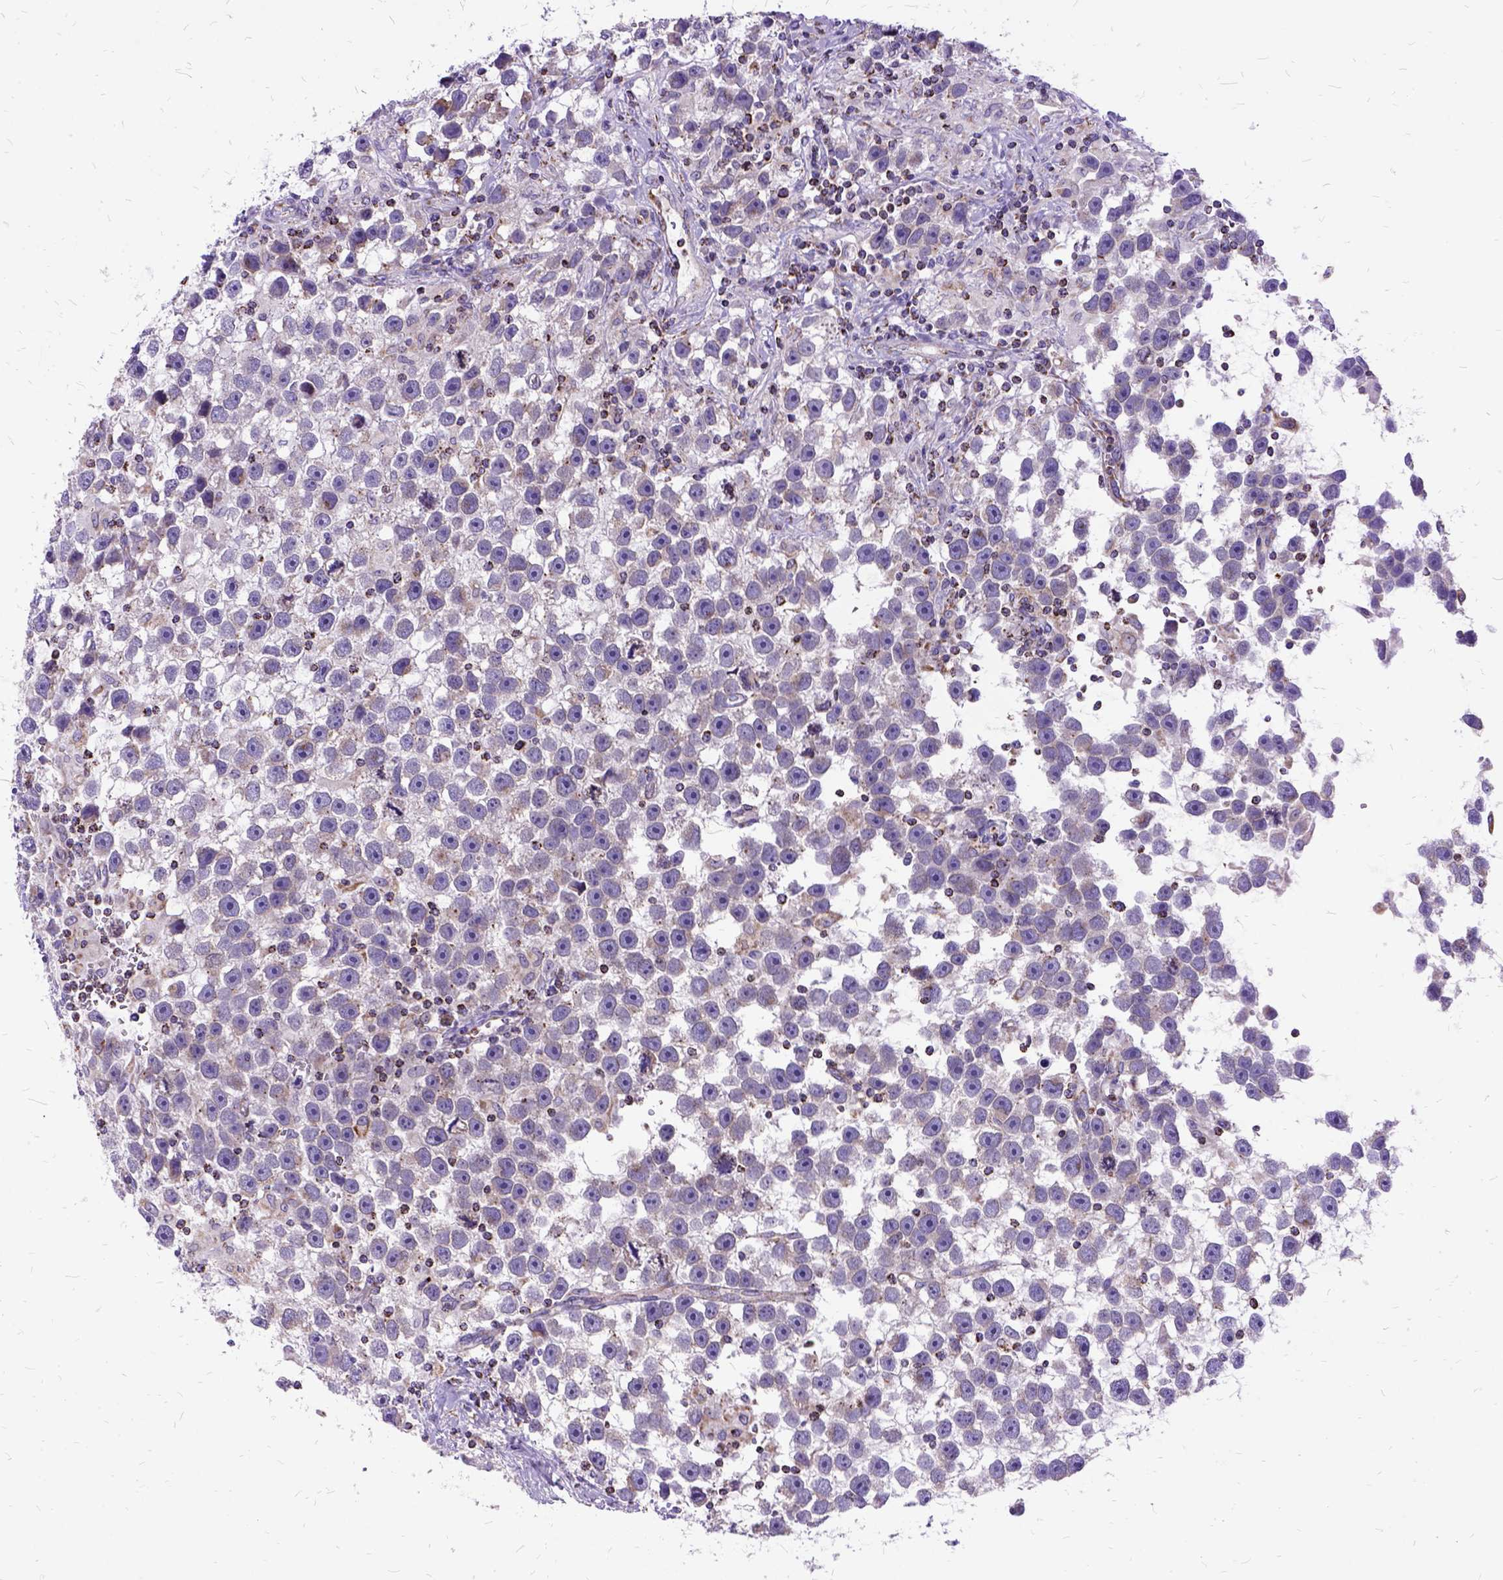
{"staining": {"intensity": "weak", "quantity": "<25%", "location": "cytoplasmic/membranous"}, "tissue": "testis cancer", "cell_type": "Tumor cells", "image_type": "cancer", "snomed": [{"axis": "morphology", "description": "Seminoma, NOS"}, {"axis": "topography", "description": "Testis"}], "caption": "Human testis cancer stained for a protein using IHC shows no staining in tumor cells.", "gene": "OXCT1", "patient": {"sex": "male", "age": 43}}